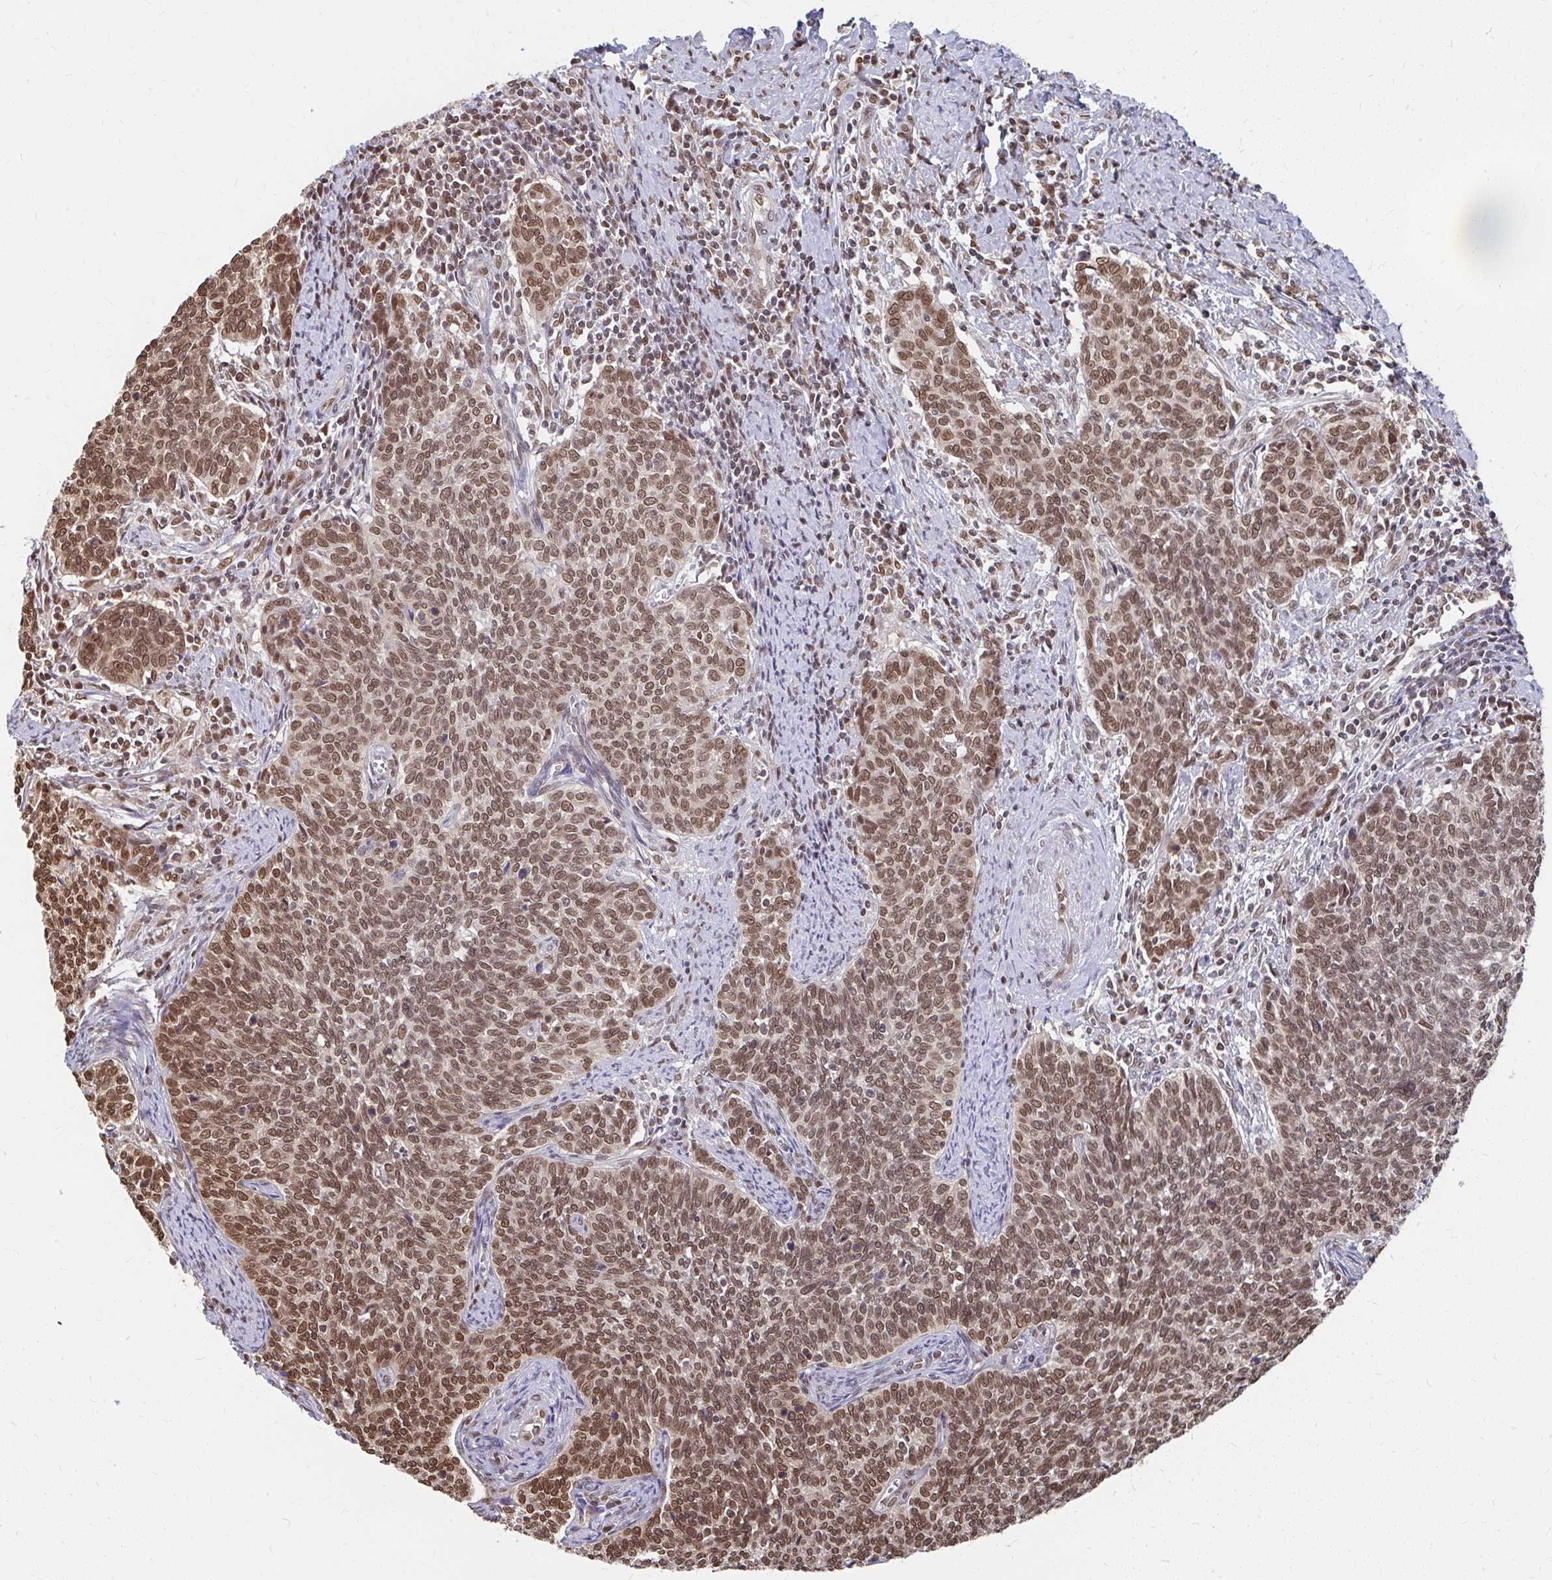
{"staining": {"intensity": "moderate", "quantity": ">75%", "location": "nuclear"}, "tissue": "cervical cancer", "cell_type": "Tumor cells", "image_type": "cancer", "snomed": [{"axis": "morphology", "description": "Squamous cell carcinoma, NOS"}, {"axis": "topography", "description": "Cervix"}], "caption": "Immunohistochemistry histopathology image of cervical cancer stained for a protein (brown), which shows medium levels of moderate nuclear staining in approximately >75% of tumor cells.", "gene": "XPO1", "patient": {"sex": "female", "age": 39}}